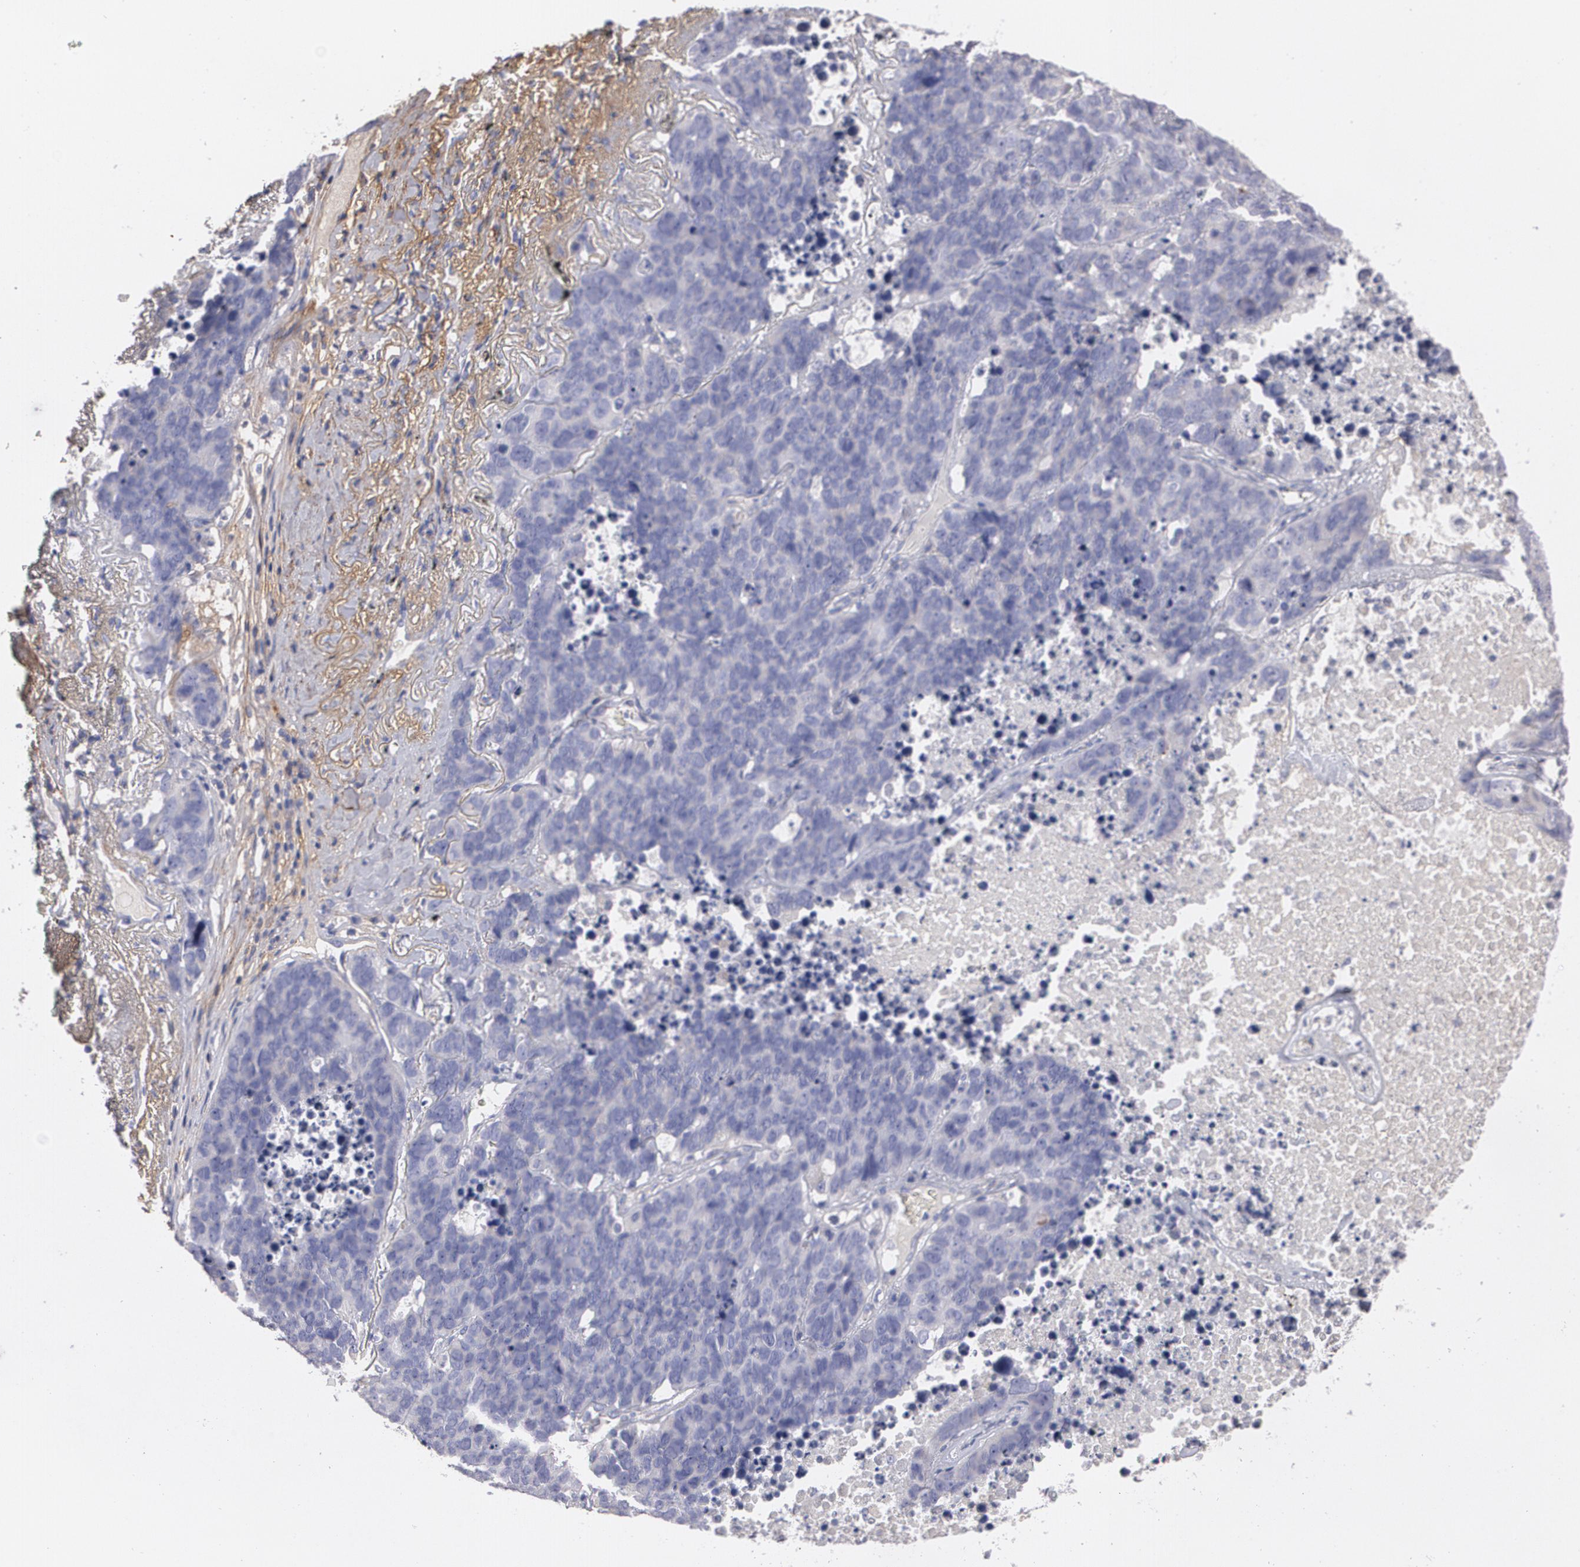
{"staining": {"intensity": "negative", "quantity": "none", "location": "none"}, "tissue": "lung cancer", "cell_type": "Tumor cells", "image_type": "cancer", "snomed": [{"axis": "morphology", "description": "Carcinoid, malignant, NOS"}, {"axis": "topography", "description": "Lung"}], "caption": "An IHC photomicrograph of malignant carcinoid (lung) is shown. There is no staining in tumor cells of malignant carcinoid (lung). Brightfield microscopy of IHC stained with DAB (3,3'-diaminobenzidine) (brown) and hematoxylin (blue), captured at high magnification.", "gene": "FBLN1", "patient": {"sex": "male", "age": 60}}